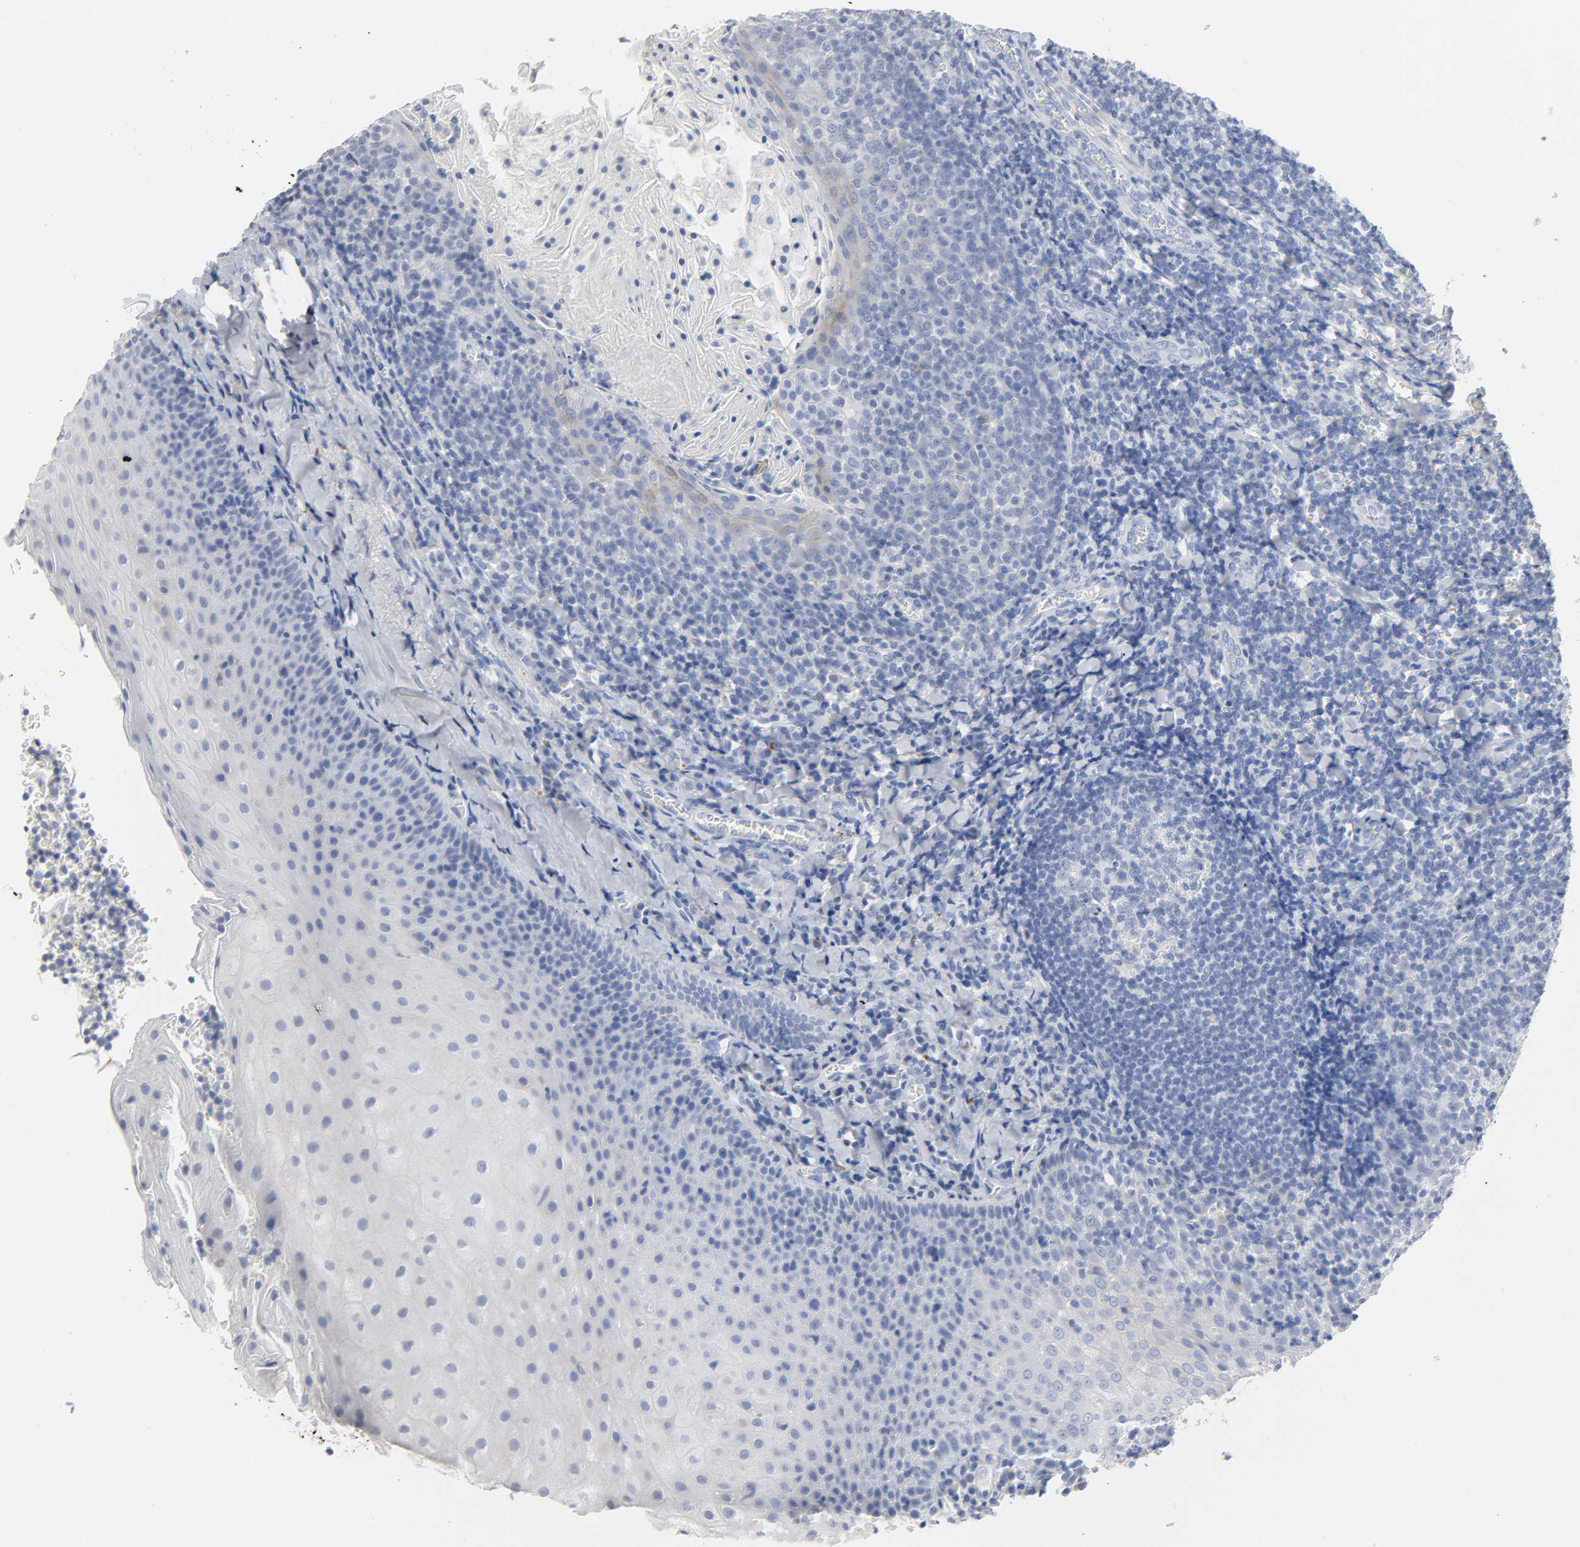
{"staining": {"intensity": "negative", "quantity": "none", "location": "none"}, "tissue": "tonsil", "cell_type": "Germinal center cells", "image_type": "normal", "snomed": [{"axis": "morphology", "description": "Normal tissue, NOS"}, {"axis": "topography", "description": "Tonsil"}], "caption": "Germinal center cells show no significant expression in benign tonsil.", "gene": "ACP3", "patient": {"sex": "male", "age": 31}}